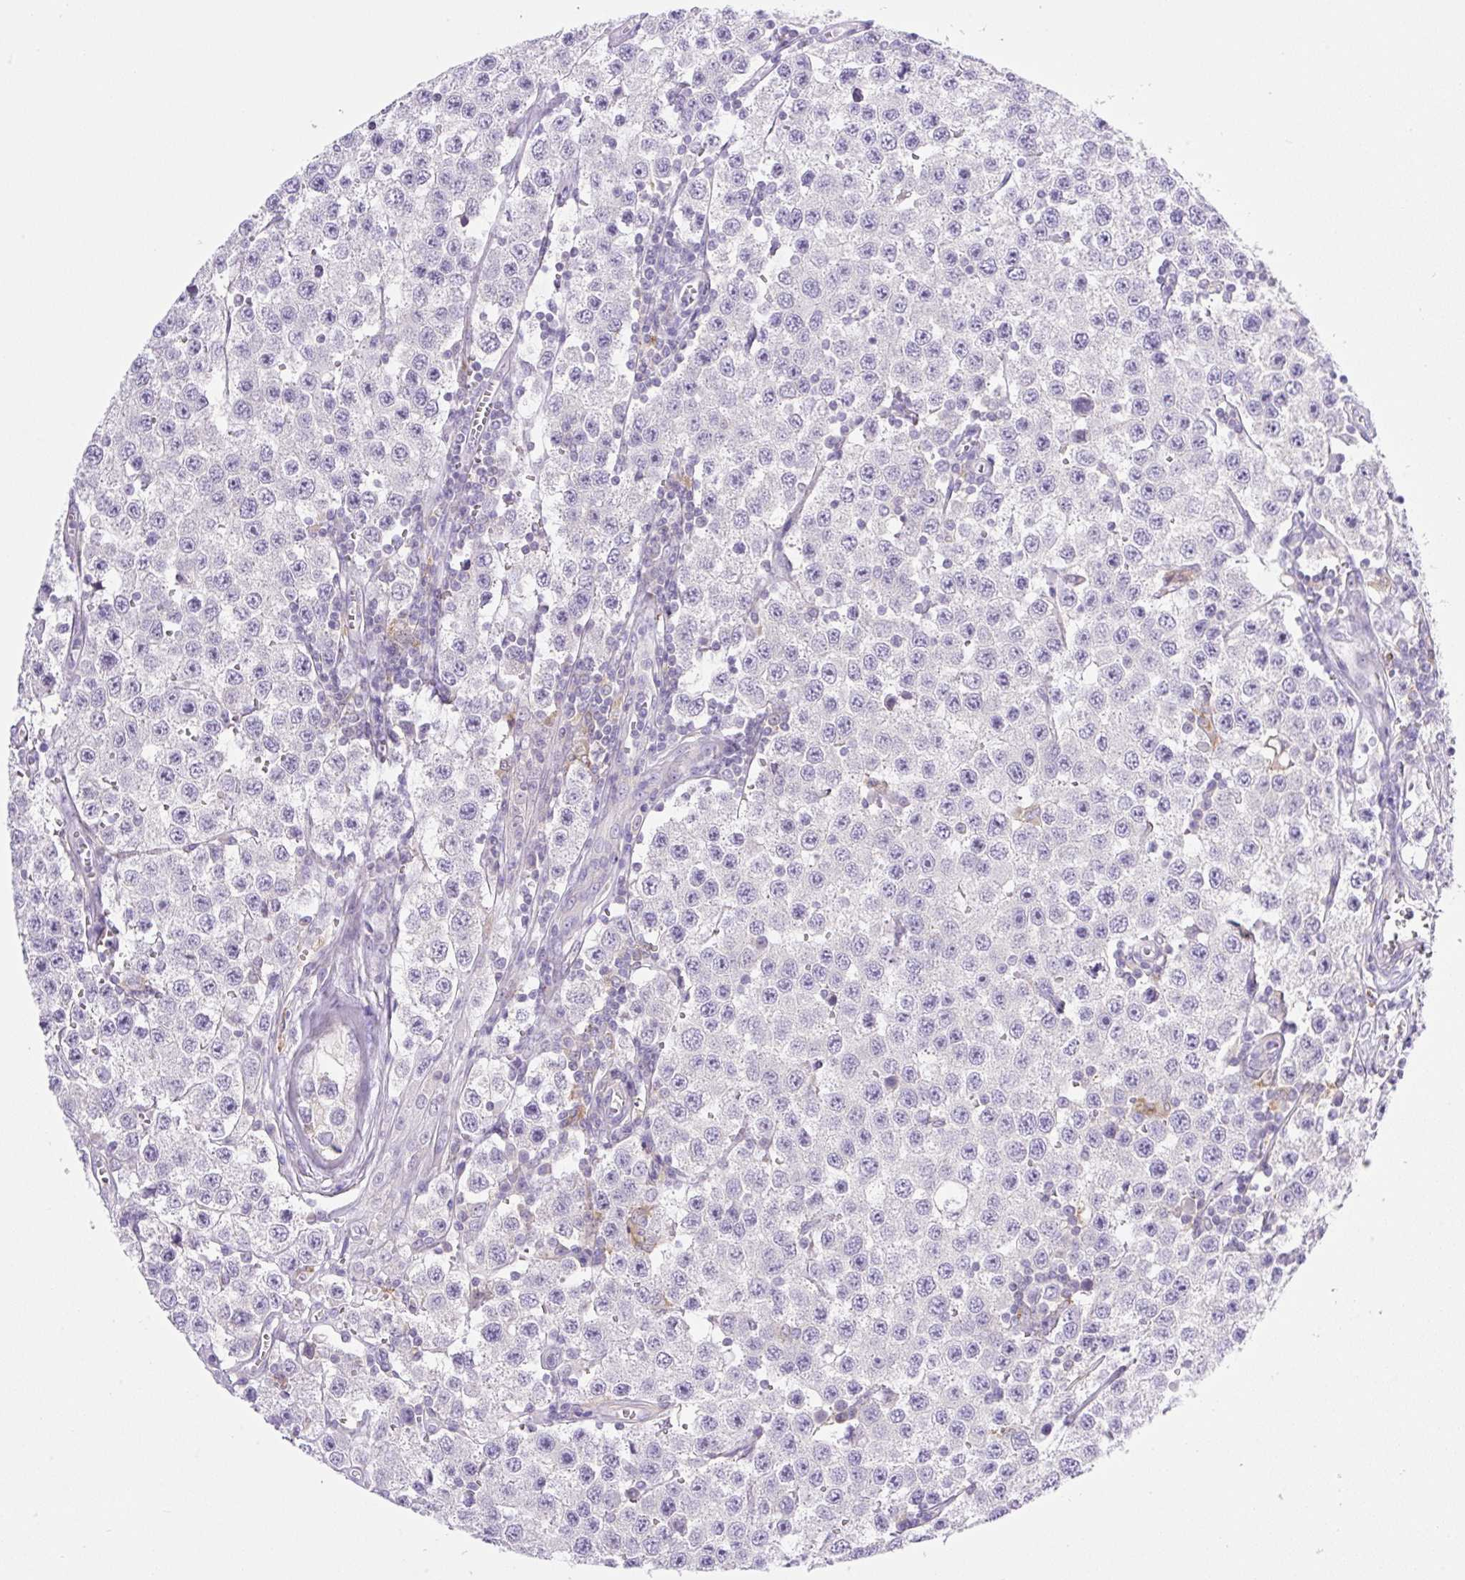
{"staining": {"intensity": "negative", "quantity": "none", "location": "none"}, "tissue": "testis cancer", "cell_type": "Tumor cells", "image_type": "cancer", "snomed": [{"axis": "morphology", "description": "Seminoma, NOS"}, {"axis": "topography", "description": "Testis"}], "caption": "A photomicrograph of testis seminoma stained for a protein demonstrates no brown staining in tumor cells.", "gene": "CAMK2B", "patient": {"sex": "male", "age": 34}}